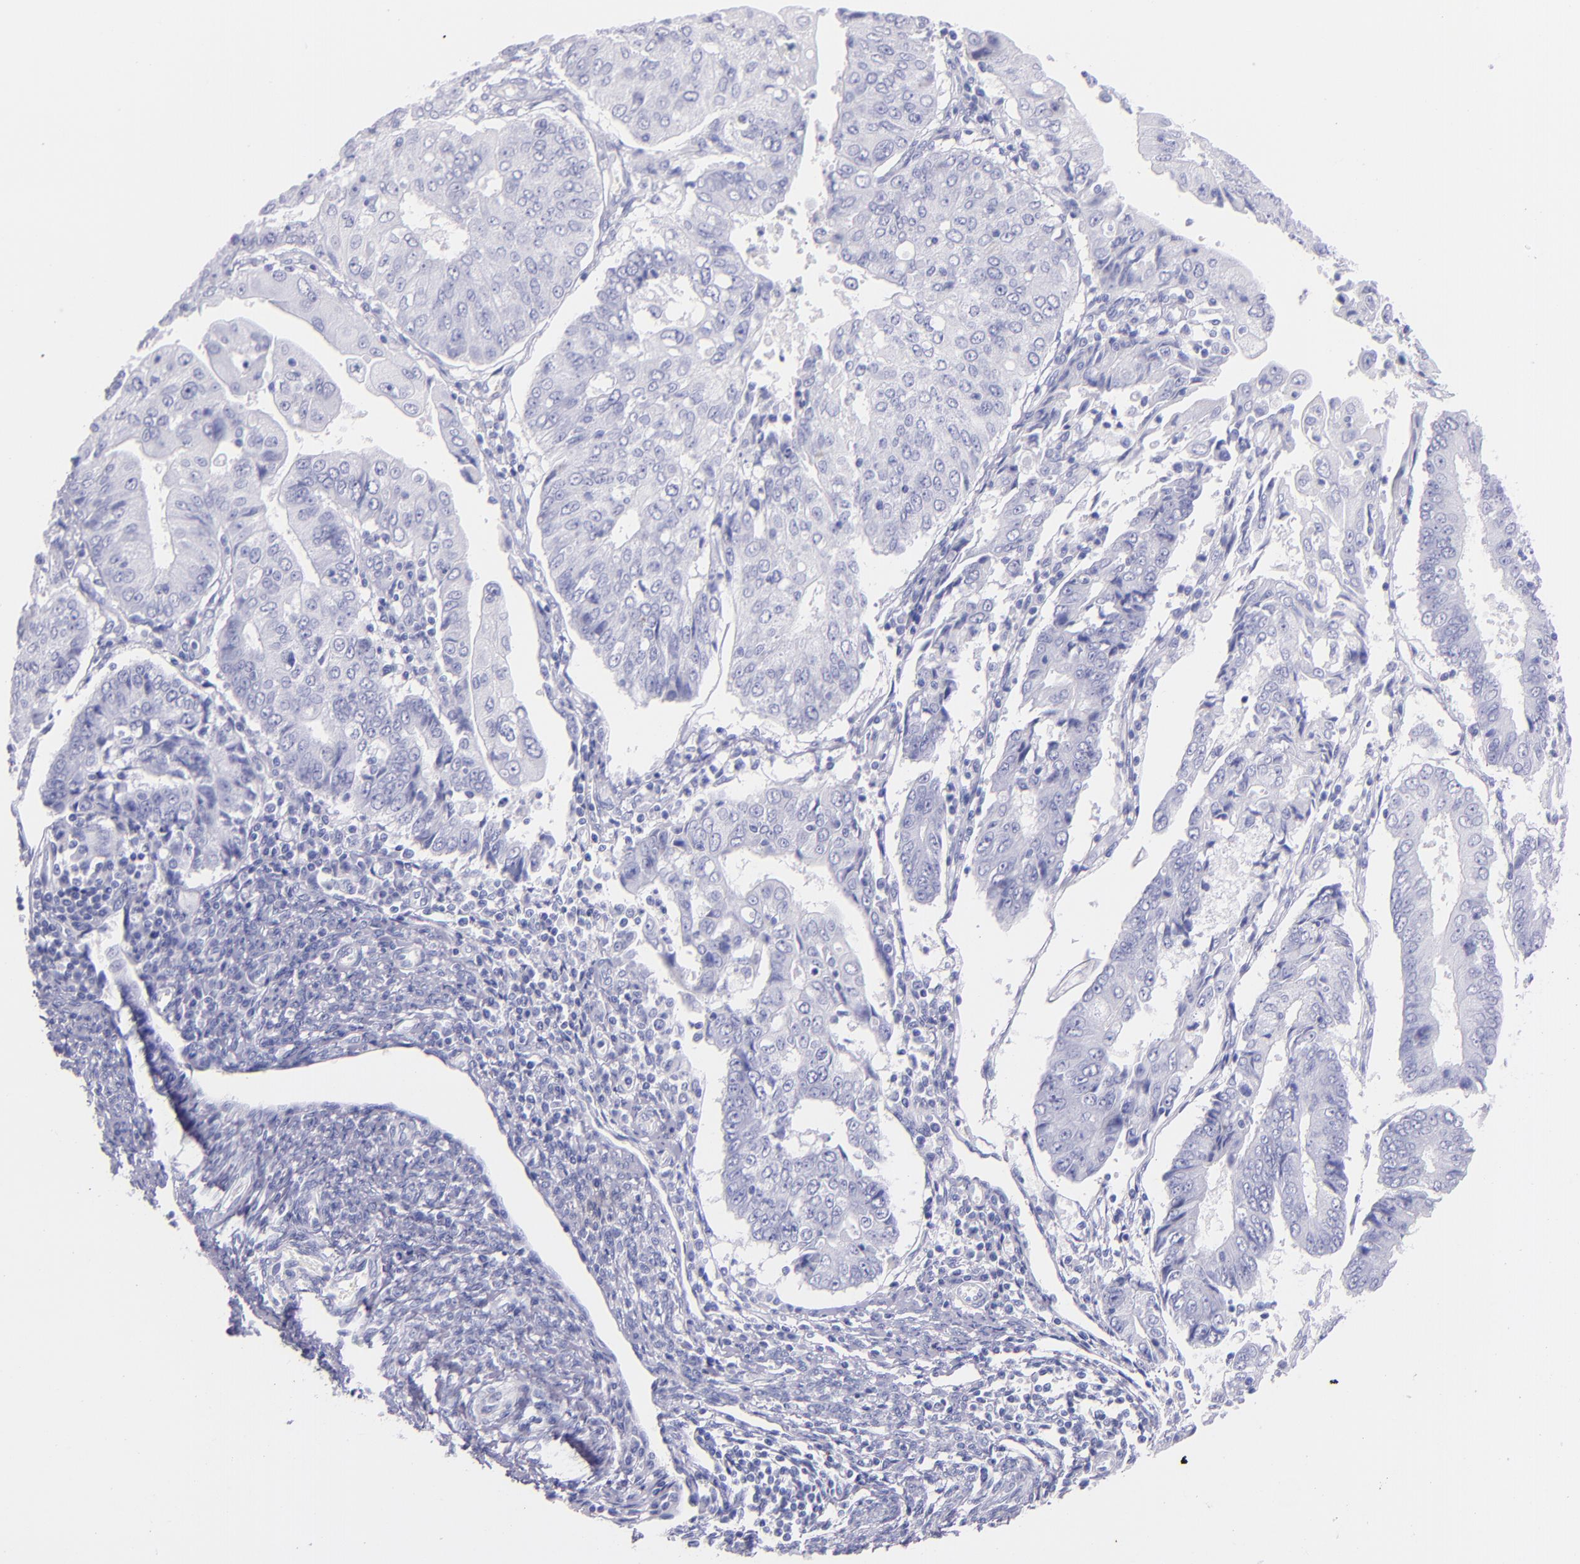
{"staining": {"intensity": "negative", "quantity": "none", "location": "none"}, "tissue": "endometrial cancer", "cell_type": "Tumor cells", "image_type": "cancer", "snomed": [{"axis": "morphology", "description": "Adenocarcinoma, NOS"}, {"axis": "topography", "description": "Endometrium"}], "caption": "Immunohistochemistry of human endometrial cancer (adenocarcinoma) reveals no expression in tumor cells.", "gene": "SFTPB", "patient": {"sex": "female", "age": 75}}